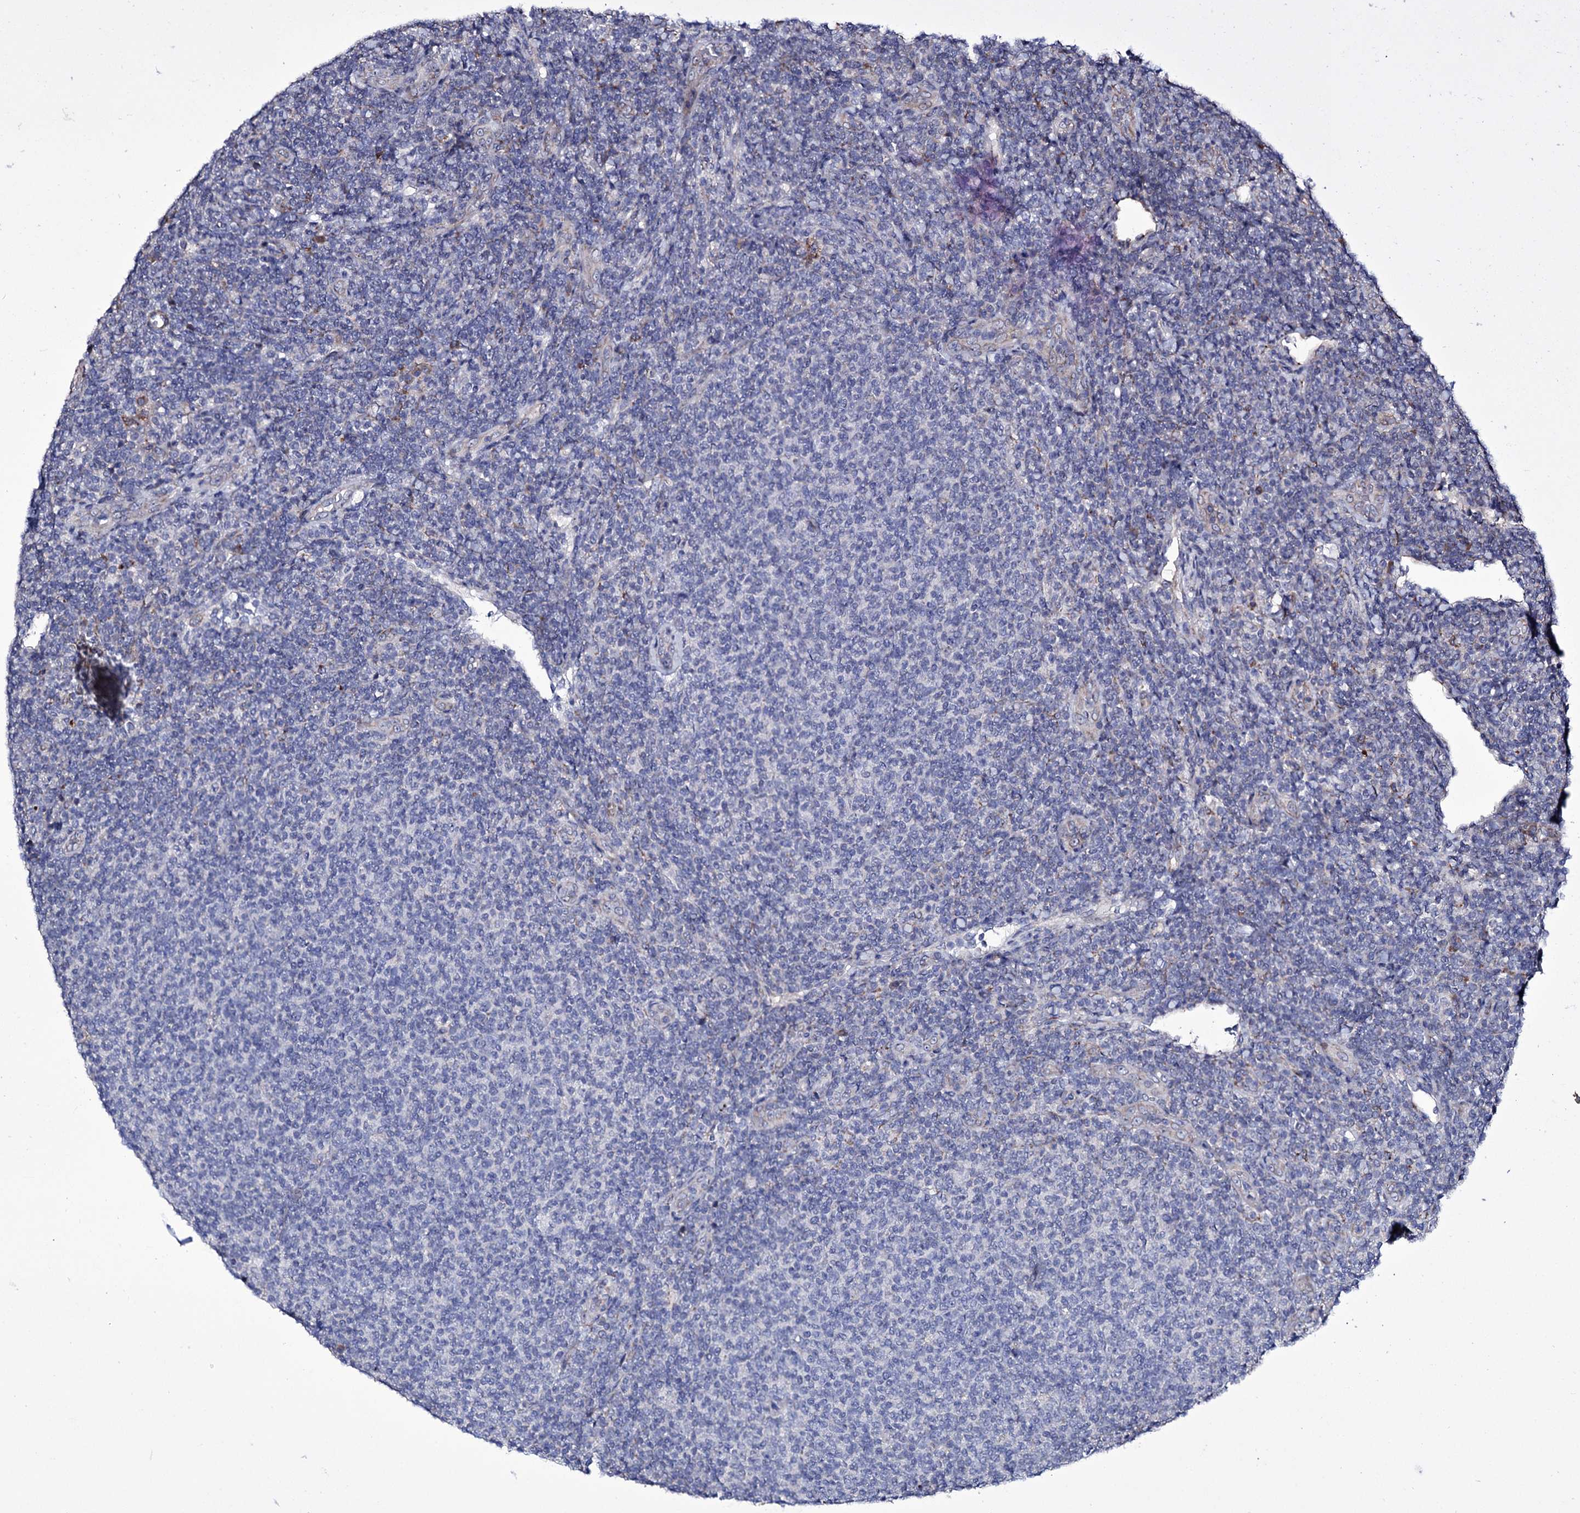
{"staining": {"intensity": "negative", "quantity": "none", "location": "none"}, "tissue": "lymphoma", "cell_type": "Tumor cells", "image_type": "cancer", "snomed": [{"axis": "morphology", "description": "Malignant lymphoma, non-Hodgkin's type, Low grade"}, {"axis": "topography", "description": "Lymph node"}], "caption": "IHC of malignant lymphoma, non-Hodgkin's type (low-grade) displays no staining in tumor cells. (DAB (3,3'-diaminobenzidine) immunohistochemistry with hematoxylin counter stain).", "gene": "TUBGCP5", "patient": {"sex": "male", "age": 66}}